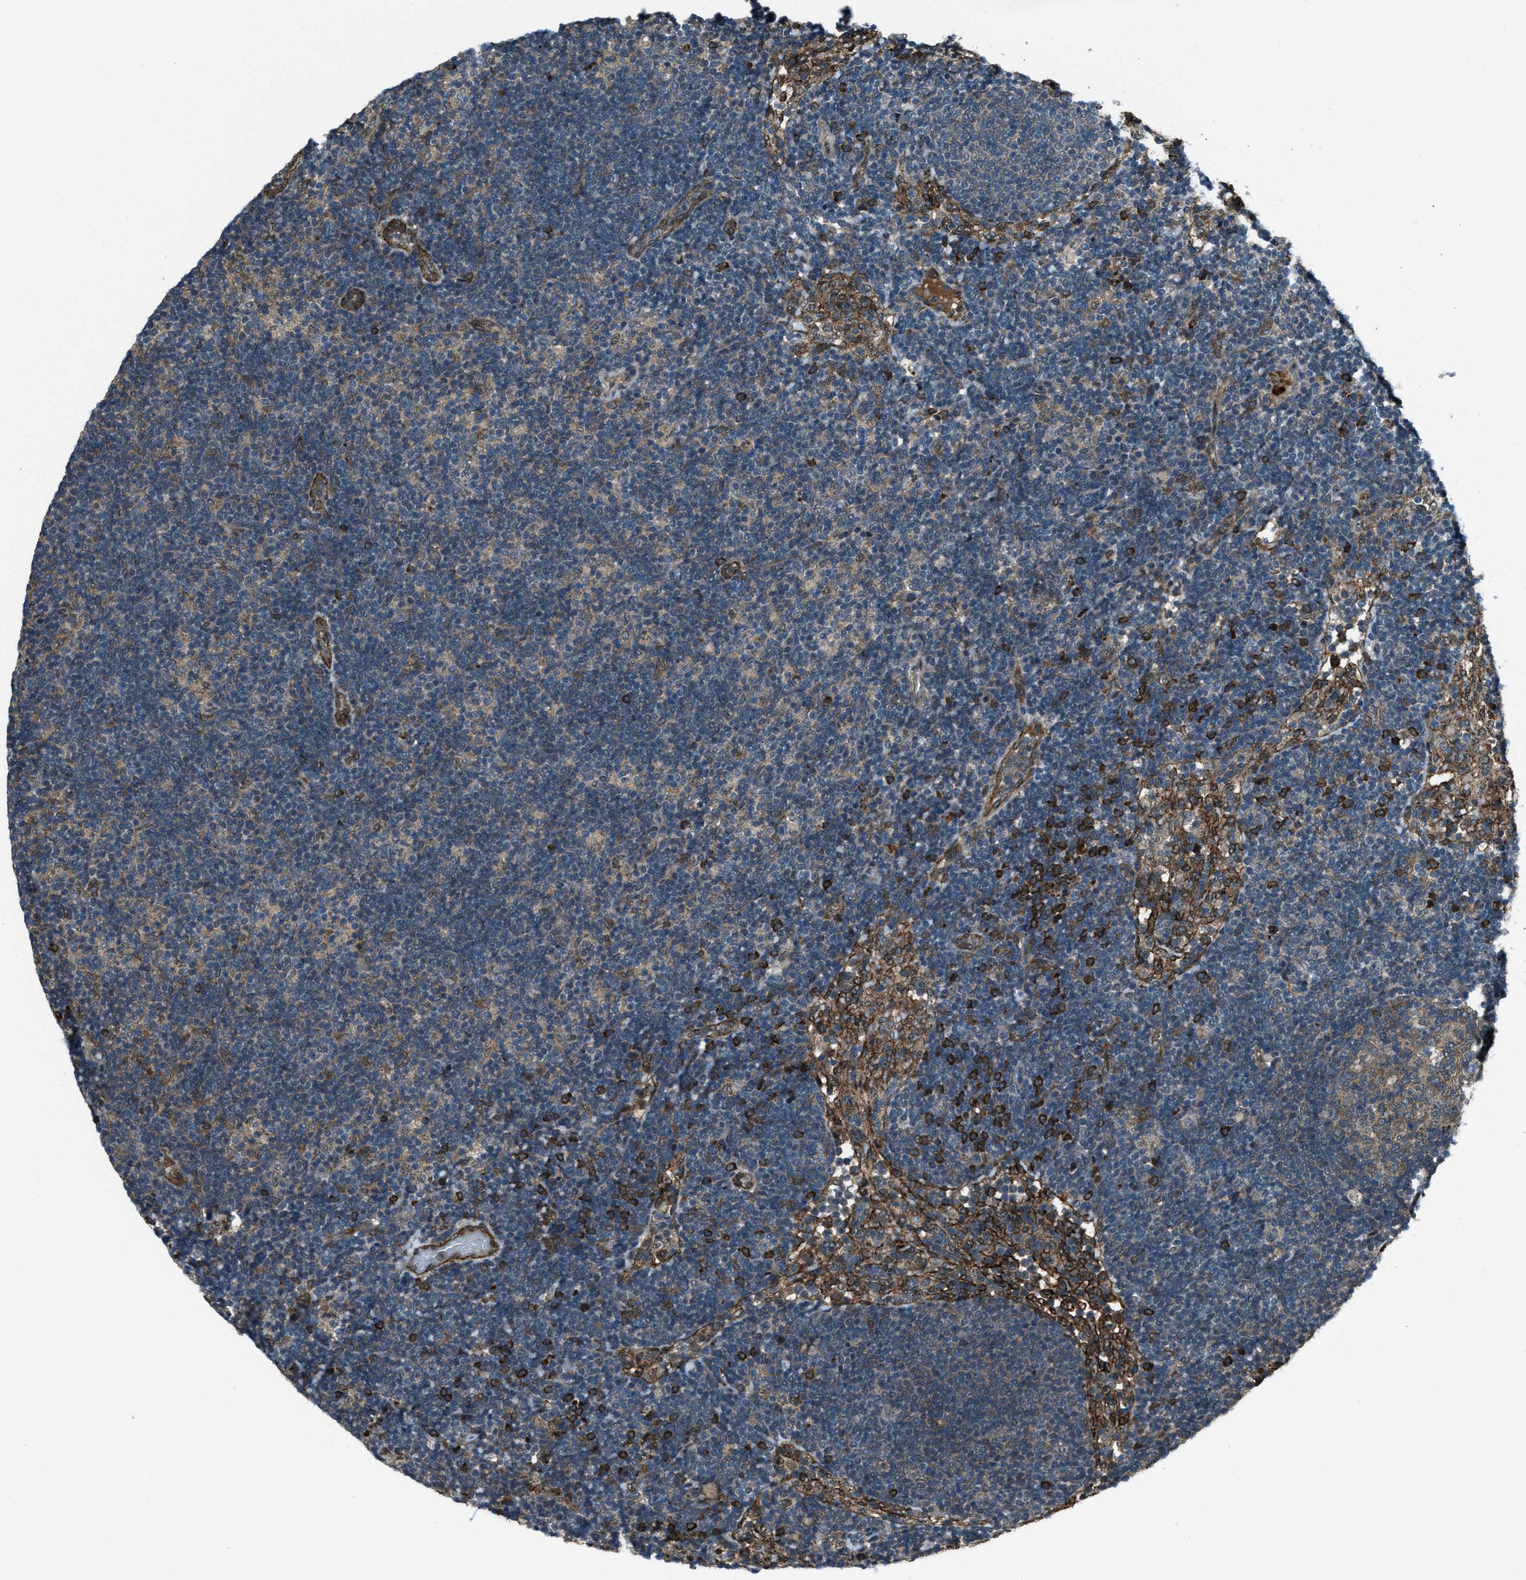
{"staining": {"intensity": "weak", "quantity": ">75%", "location": "cytoplasmic/membranous"}, "tissue": "lymph node", "cell_type": "Germinal center cells", "image_type": "normal", "snomed": [{"axis": "morphology", "description": "Normal tissue, NOS"}, {"axis": "morphology", "description": "Carcinoid, malignant, NOS"}, {"axis": "topography", "description": "Lymph node"}], "caption": "An image of lymph node stained for a protein reveals weak cytoplasmic/membranous brown staining in germinal center cells.", "gene": "SVIL", "patient": {"sex": "male", "age": 47}}